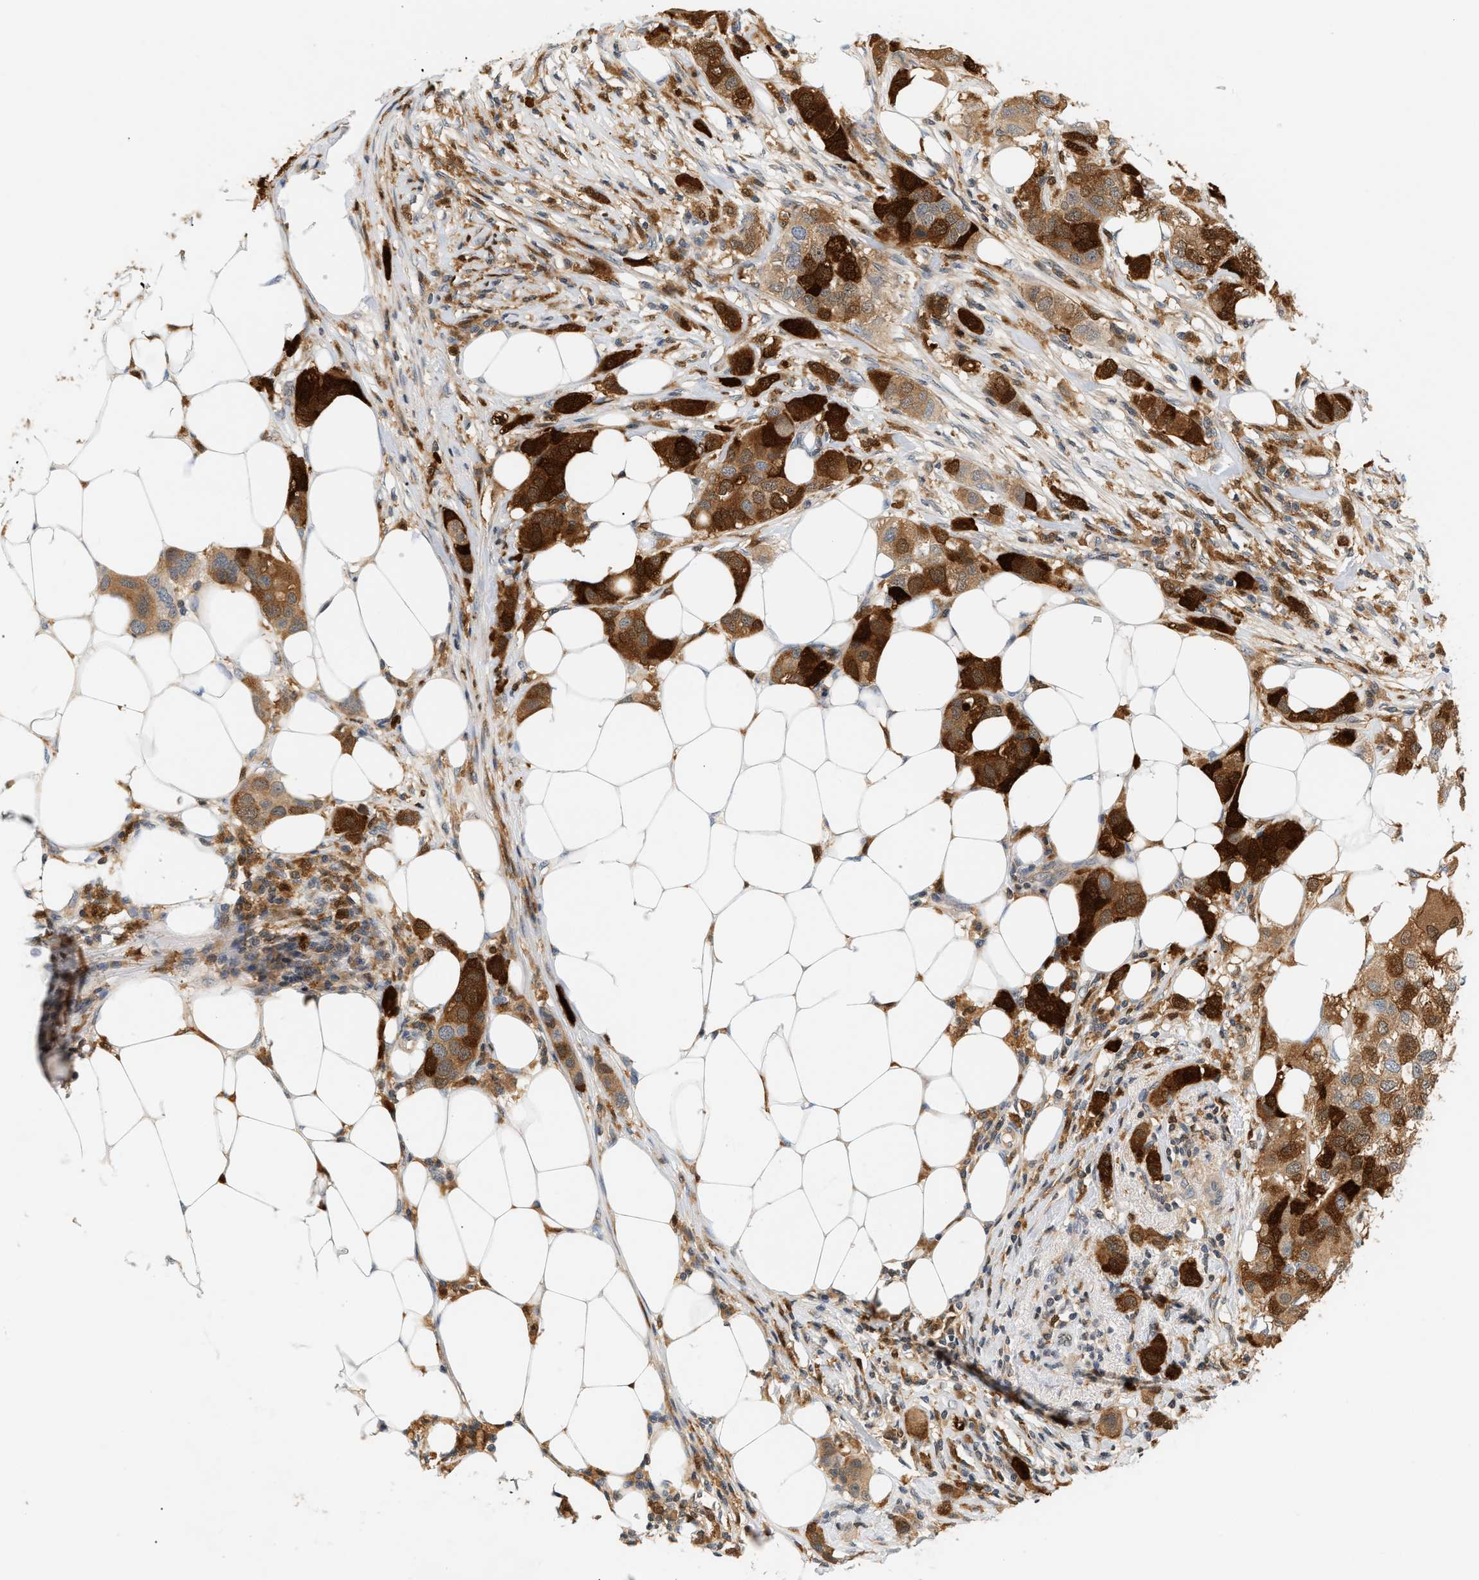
{"staining": {"intensity": "strong", "quantity": ">75%", "location": "cytoplasmic/membranous"}, "tissue": "breast cancer", "cell_type": "Tumor cells", "image_type": "cancer", "snomed": [{"axis": "morphology", "description": "Duct carcinoma"}, {"axis": "topography", "description": "Breast"}], "caption": "An IHC image of neoplastic tissue is shown. Protein staining in brown highlights strong cytoplasmic/membranous positivity in breast cancer within tumor cells.", "gene": "PYCARD", "patient": {"sex": "female", "age": 50}}